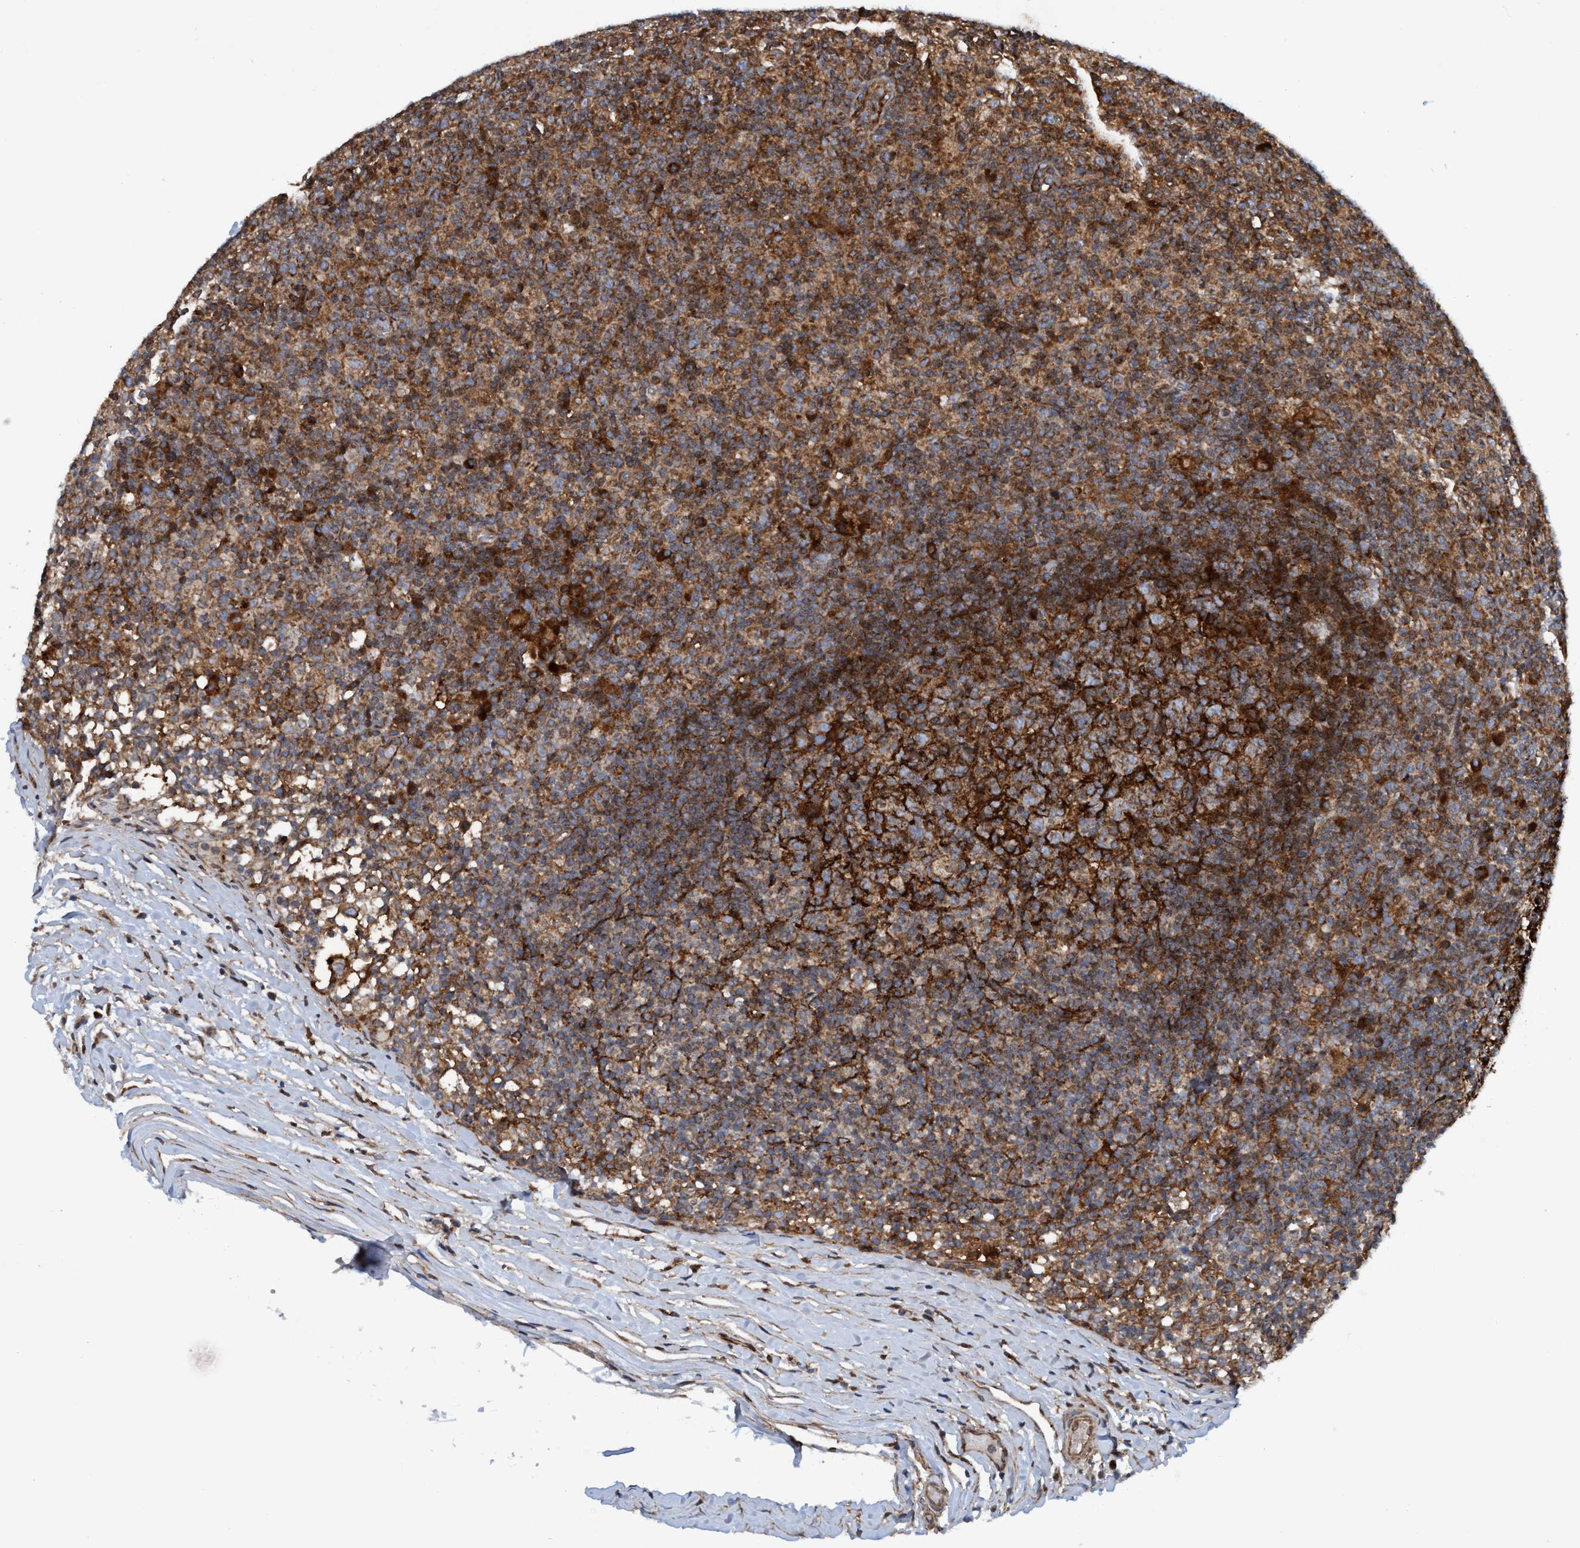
{"staining": {"intensity": "strong", "quantity": ">75%", "location": "cytoplasmic/membranous"}, "tissue": "lymph node", "cell_type": "Germinal center cells", "image_type": "normal", "snomed": [{"axis": "morphology", "description": "Normal tissue, NOS"}, {"axis": "morphology", "description": "Inflammation, NOS"}, {"axis": "topography", "description": "Lymph node"}], "caption": "Protein staining of unremarkable lymph node displays strong cytoplasmic/membranous positivity in about >75% of germinal center cells. The staining was performed using DAB, with brown indicating positive protein expression. Nuclei are stained blue with hematoxylin.", "gene": "SLC16A3", "patient": {"sex": "male", "age": 55}}